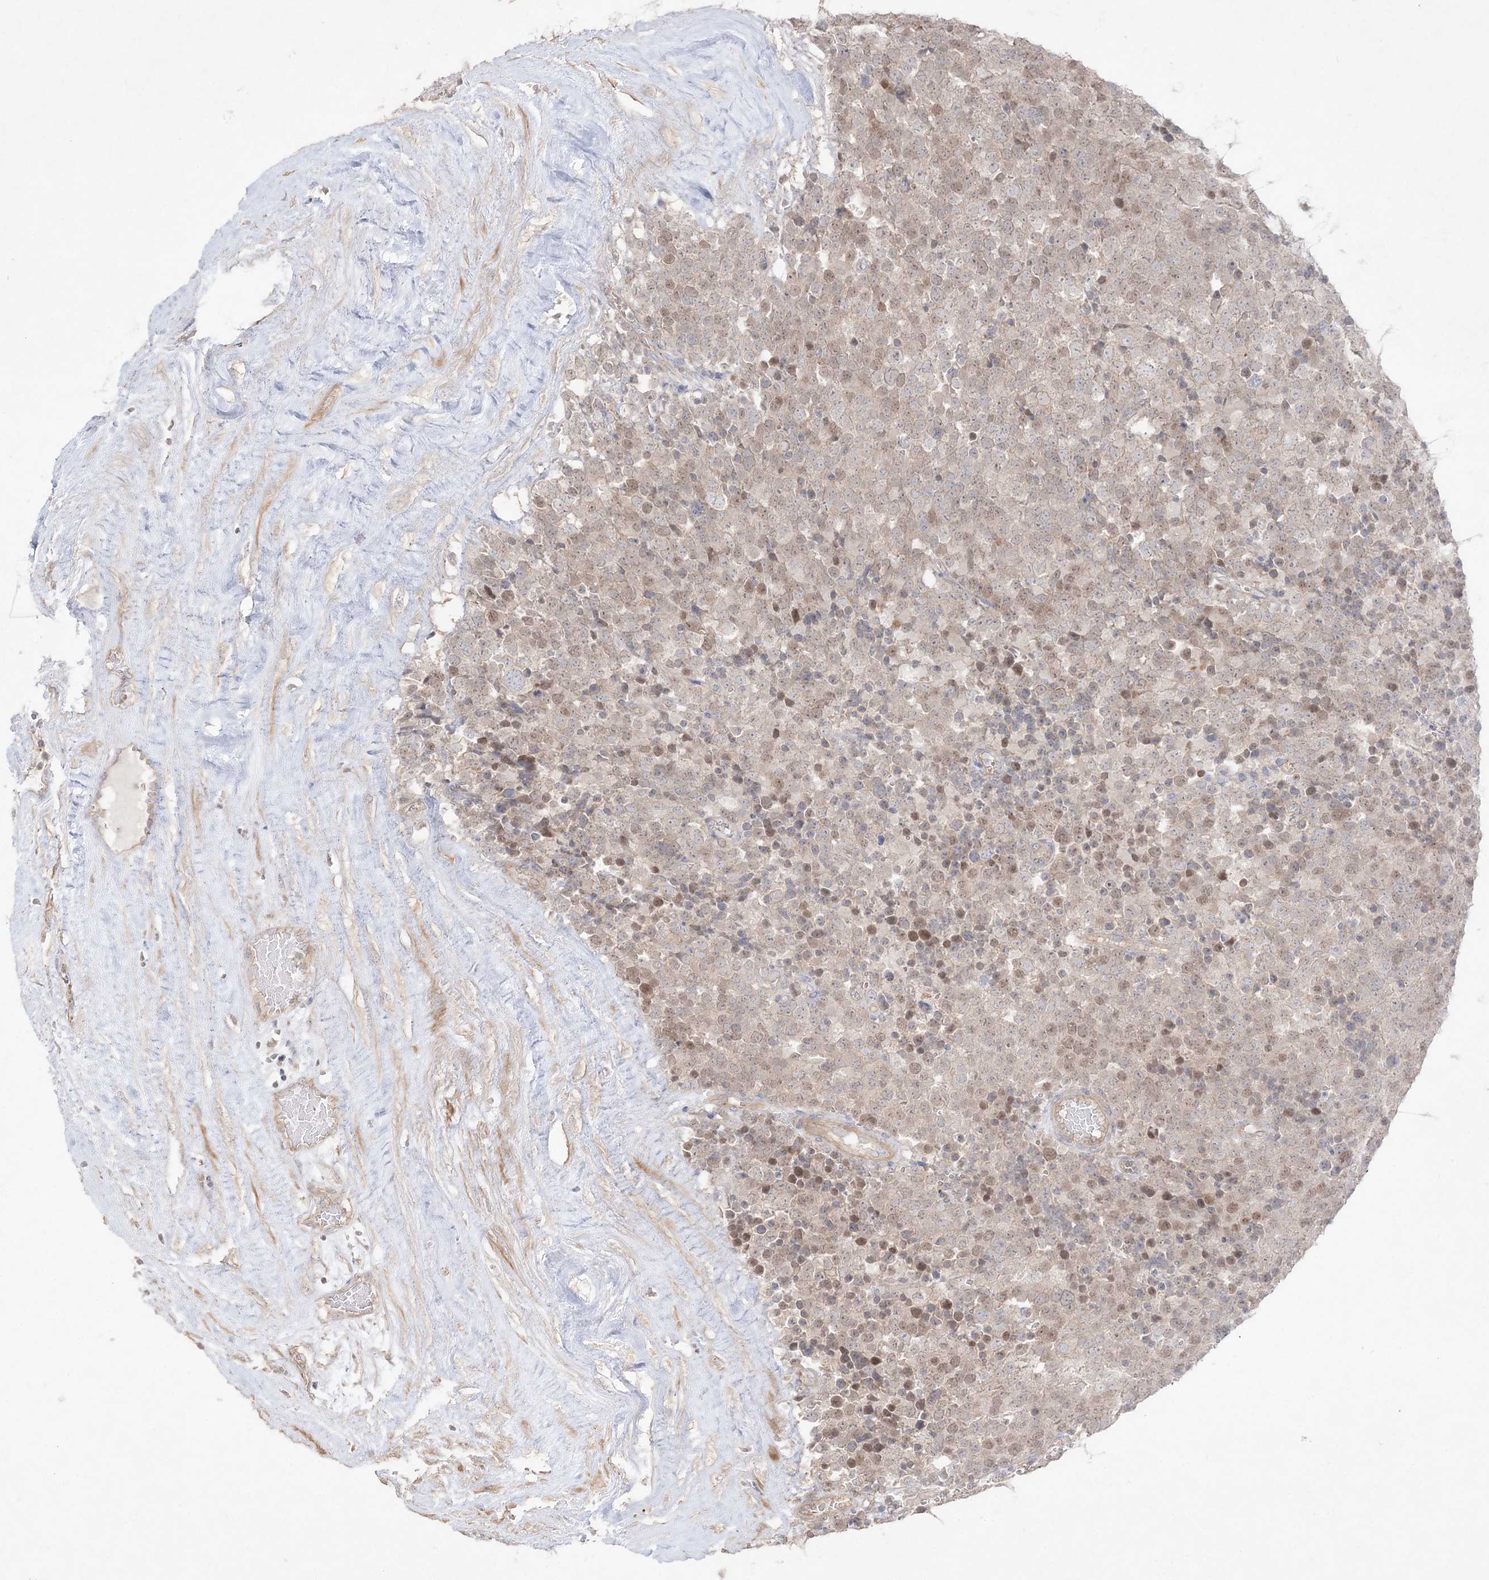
{"staining": {"intensity": "weak", "quantity": "25%-75%", "location": "cytoplasmic/membranous,nuclear"}, "tissue": "testis cancer", "cell_type": "Tumor cells", "image_type": "cancer", "snomed": [{"axis": "morphology", "description": "Seminoma, NOS"}, {"axis": "topography", "description": "Testis"}], "caption": "Approximately 25%-75% of tumor cells in testis seminoma demonstrate weak cytoplasmic/membranous and nuclear protein positivity as visualized by brown immunohistochemical staining.", "gene": "SH3BP4", "patient": {"sex": "male", "age": 71}}